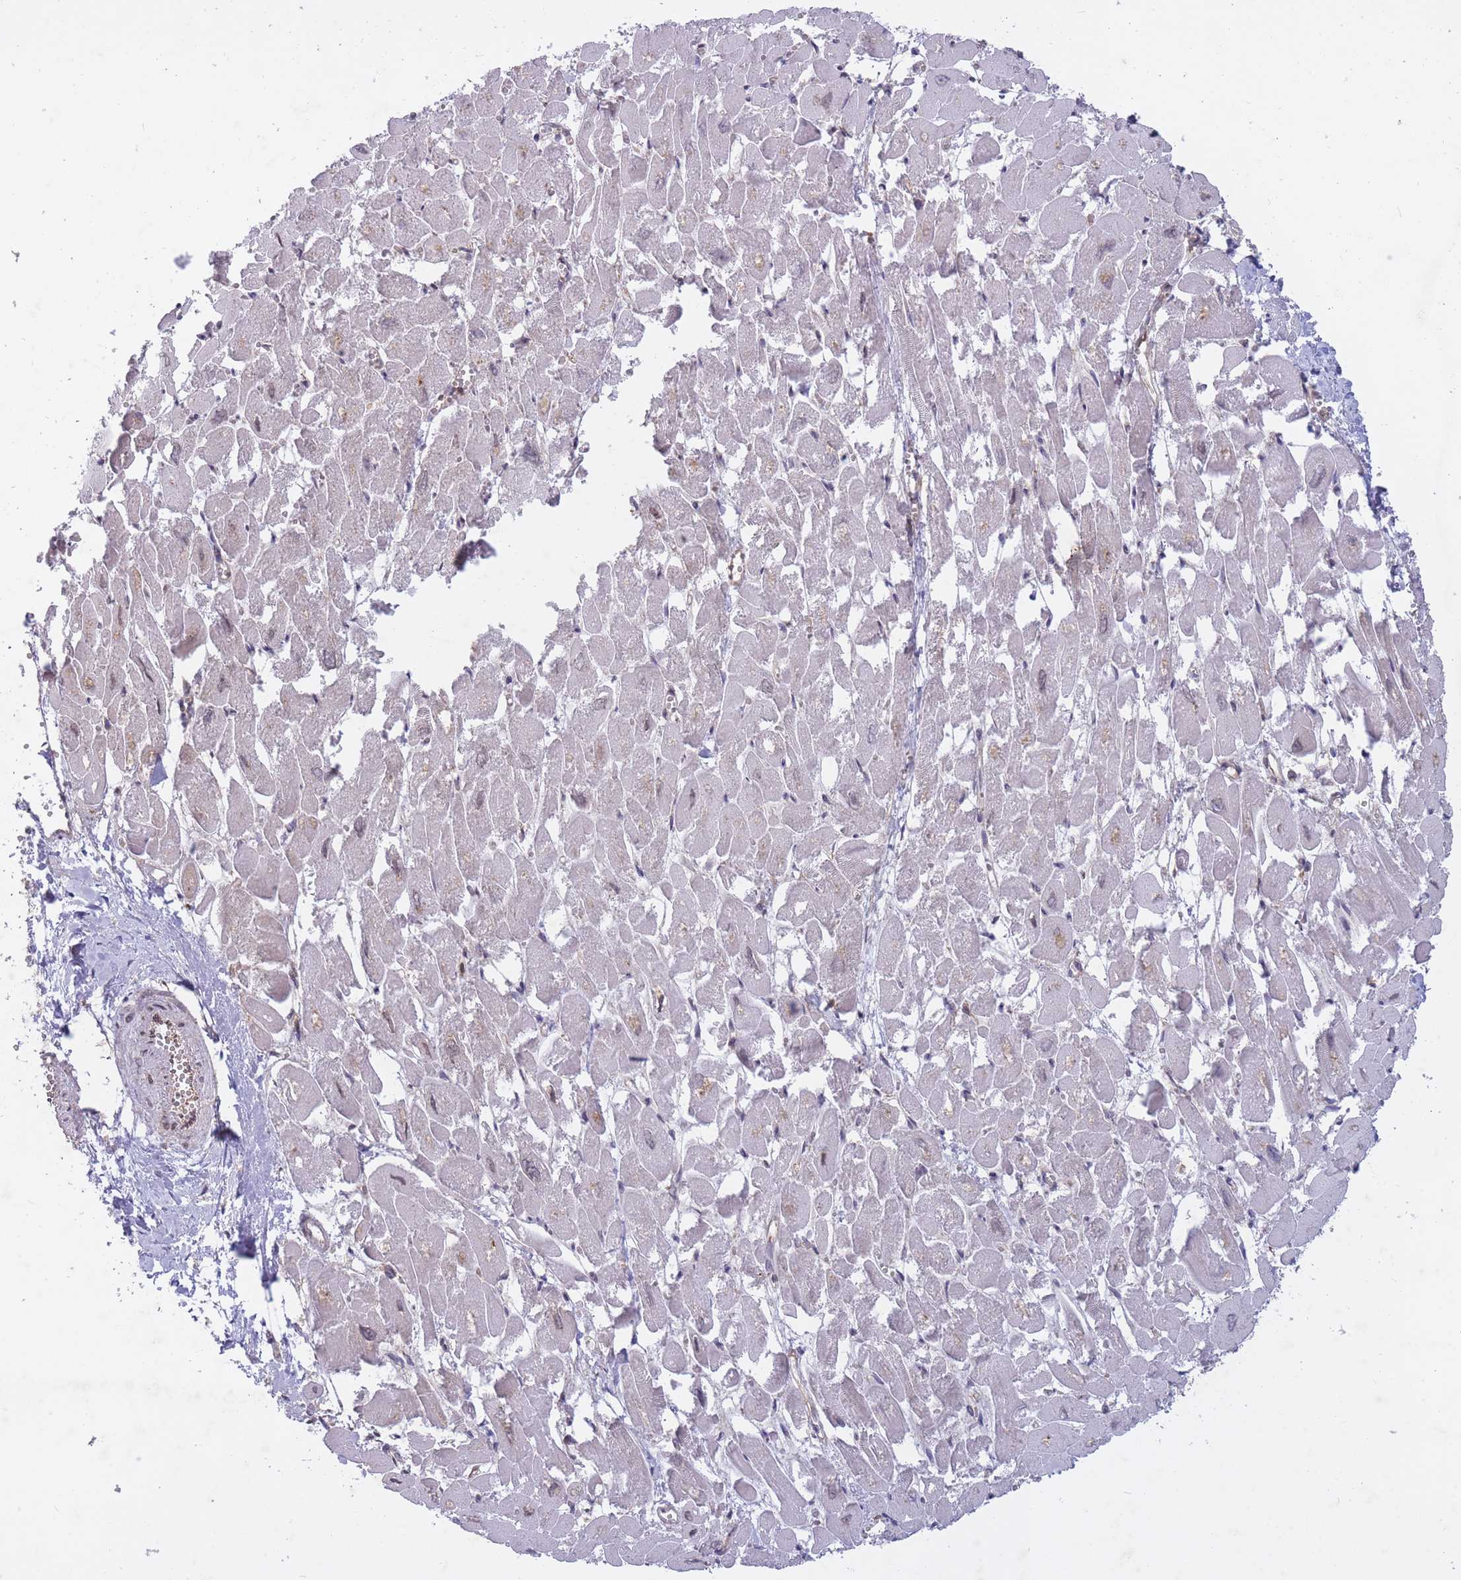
{"staining": {"intensity": "moderate", "quantity": "25%-75%", "location": "cytoplasmic/membranous"}, "tissue": "heart muscle", "cell_type": "Cardiomyocytes", "image_type": "normal", "snomed": [{"axis": "morphology", "description": "Normal tissue, NOS"}, {"axis": "topography", "description": "Heart"}], "caption": "Heart muscle stained with DAB (3,3'-diaminobenzidine) IHC reveals medium levels of moderate cytoplasmic/membranous positivity in approximately 25%-75% of cardiomyocytes.", "gene": "CCDC124", "patient": {"sex": "male", "age": 54}}